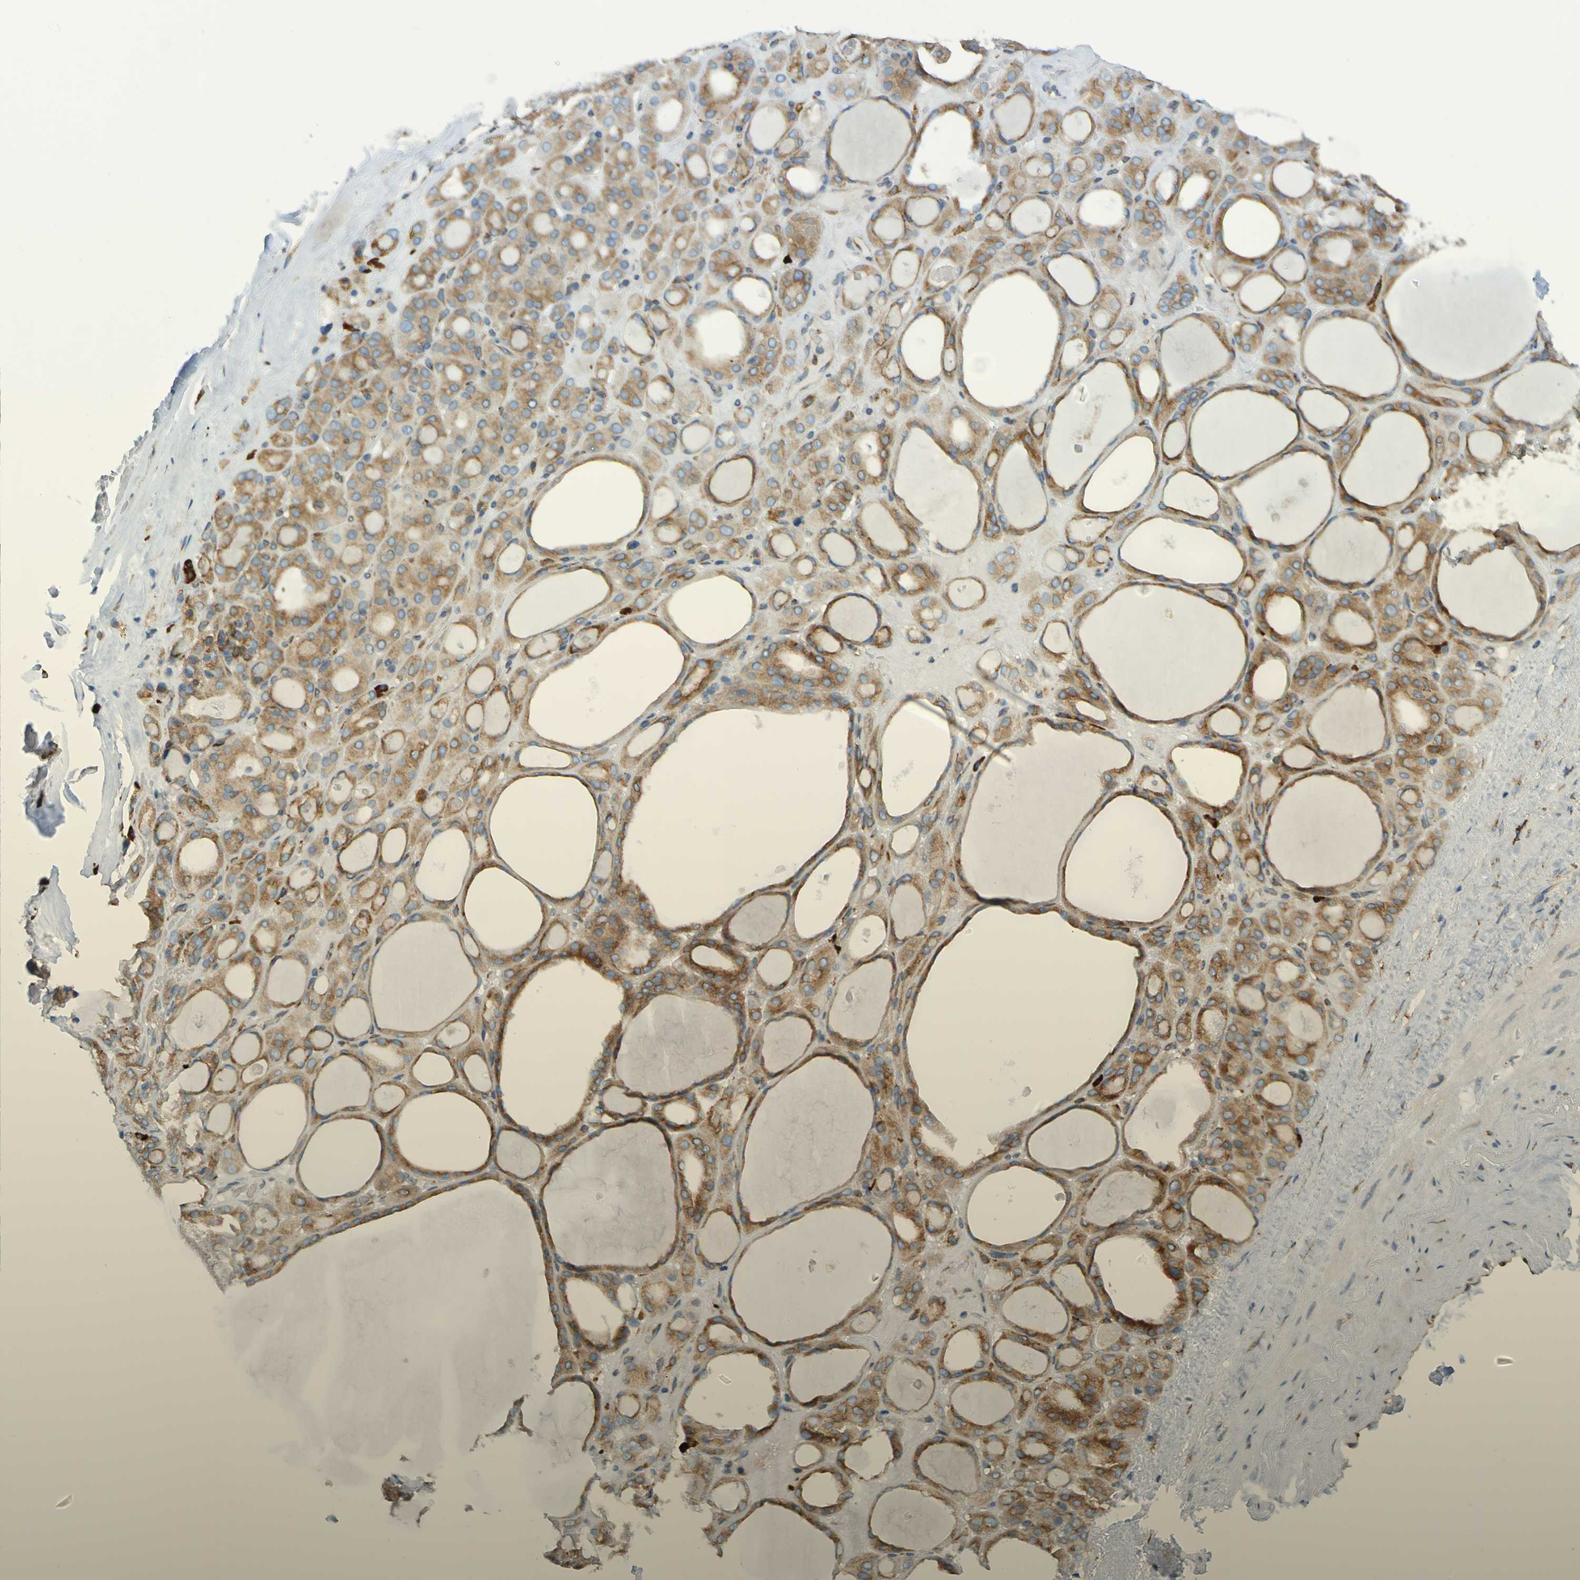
{"staining": {"intensity": "weak", "quantity": ">75%", "location": "cytoplasmic/membranous"}, "tissue": "thyroid gland", "cell_type": "Glandular cells", "image_type": "normal", "snomed": [{"axis": "morphology", "description": "Normal tissue, NOS"}, {"axis": "morphology", "description": "Carcinoma, NOS"}, {"axis": "topography", "description": "Thyroid gland"}], "caption": "IHC of unremarkable thyroid gland shows low levels of weak cytoplasmic/membranous expression in approximately >75% of glandular cells.", "gene": "SSR1", "patient": {"sex": "female", "age": 86}}